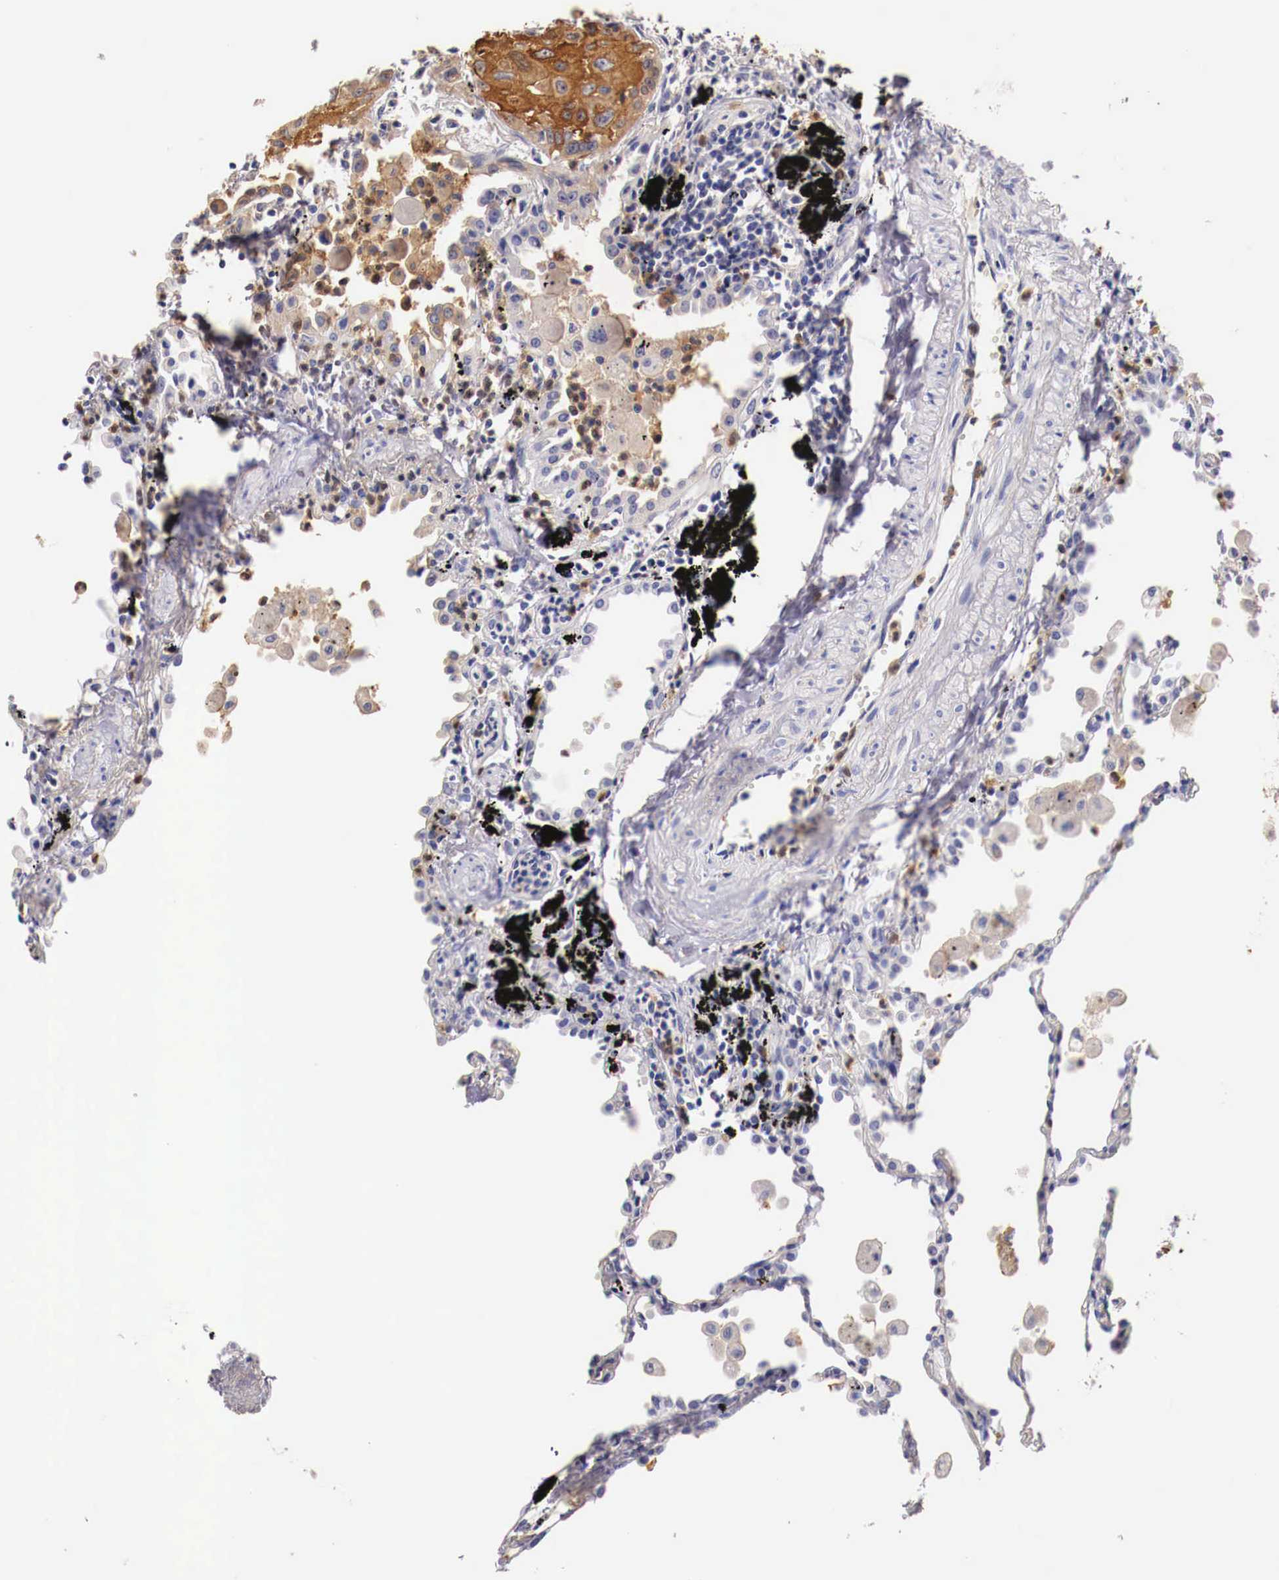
{"staining": {"intensity": "strong", "quantity": "25%-75%", "location": "cytoplasmic/membranous"}, "tissue": "lung cancer", "cell_type": "Tumor cells", "image_type": "cancer", "snomed": [{"axis": "morphology", "description": "Squamous cell carcinoma, NOS"}, {"axis": "topography", "description": "Lung"}], "caption": "Lung squamous cell carcinoma tissue exhibits strong cytoplasmic/membranous expression in approximately 25%-75% of tumor cells", "gene": "PITPNA", "patient": {"sex": "male", "age": 71}}